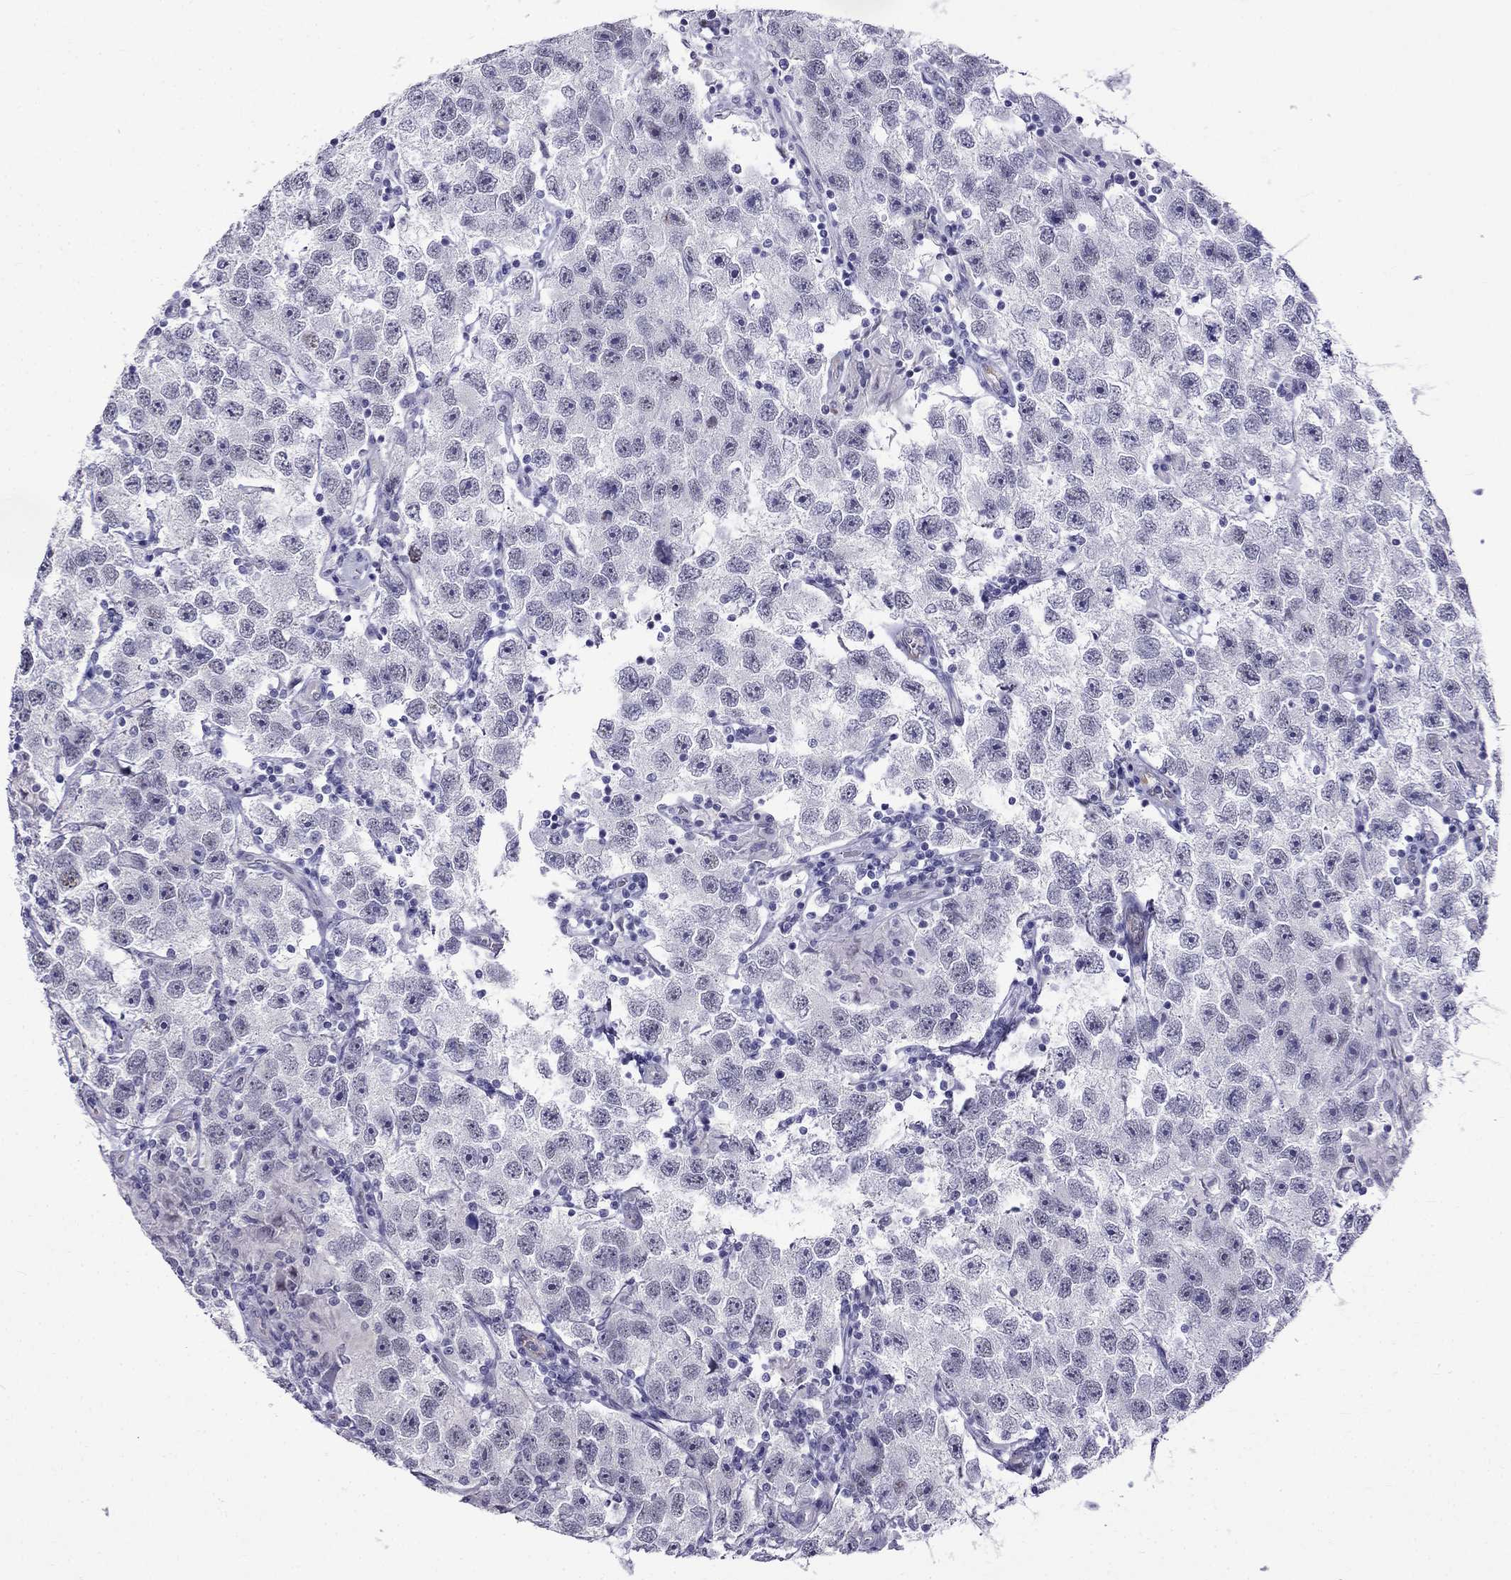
{"staining": {"intensity": "negative", "quantity": "none", "location": "none"}, "tissue": "testis cancer", "cell_type": "Tumor cells", "image_type": "cancer", "snomed": [{"axis": "morphology", "description": "Seminoma, NOS"}, {"axis": "topography", "description": "Testis"}], "caption": "The photomicrograph shows no staining of tumor cells in seminoma (testis).", "gene": "MGP", "patient": {"sex": "male", "age": 26}}